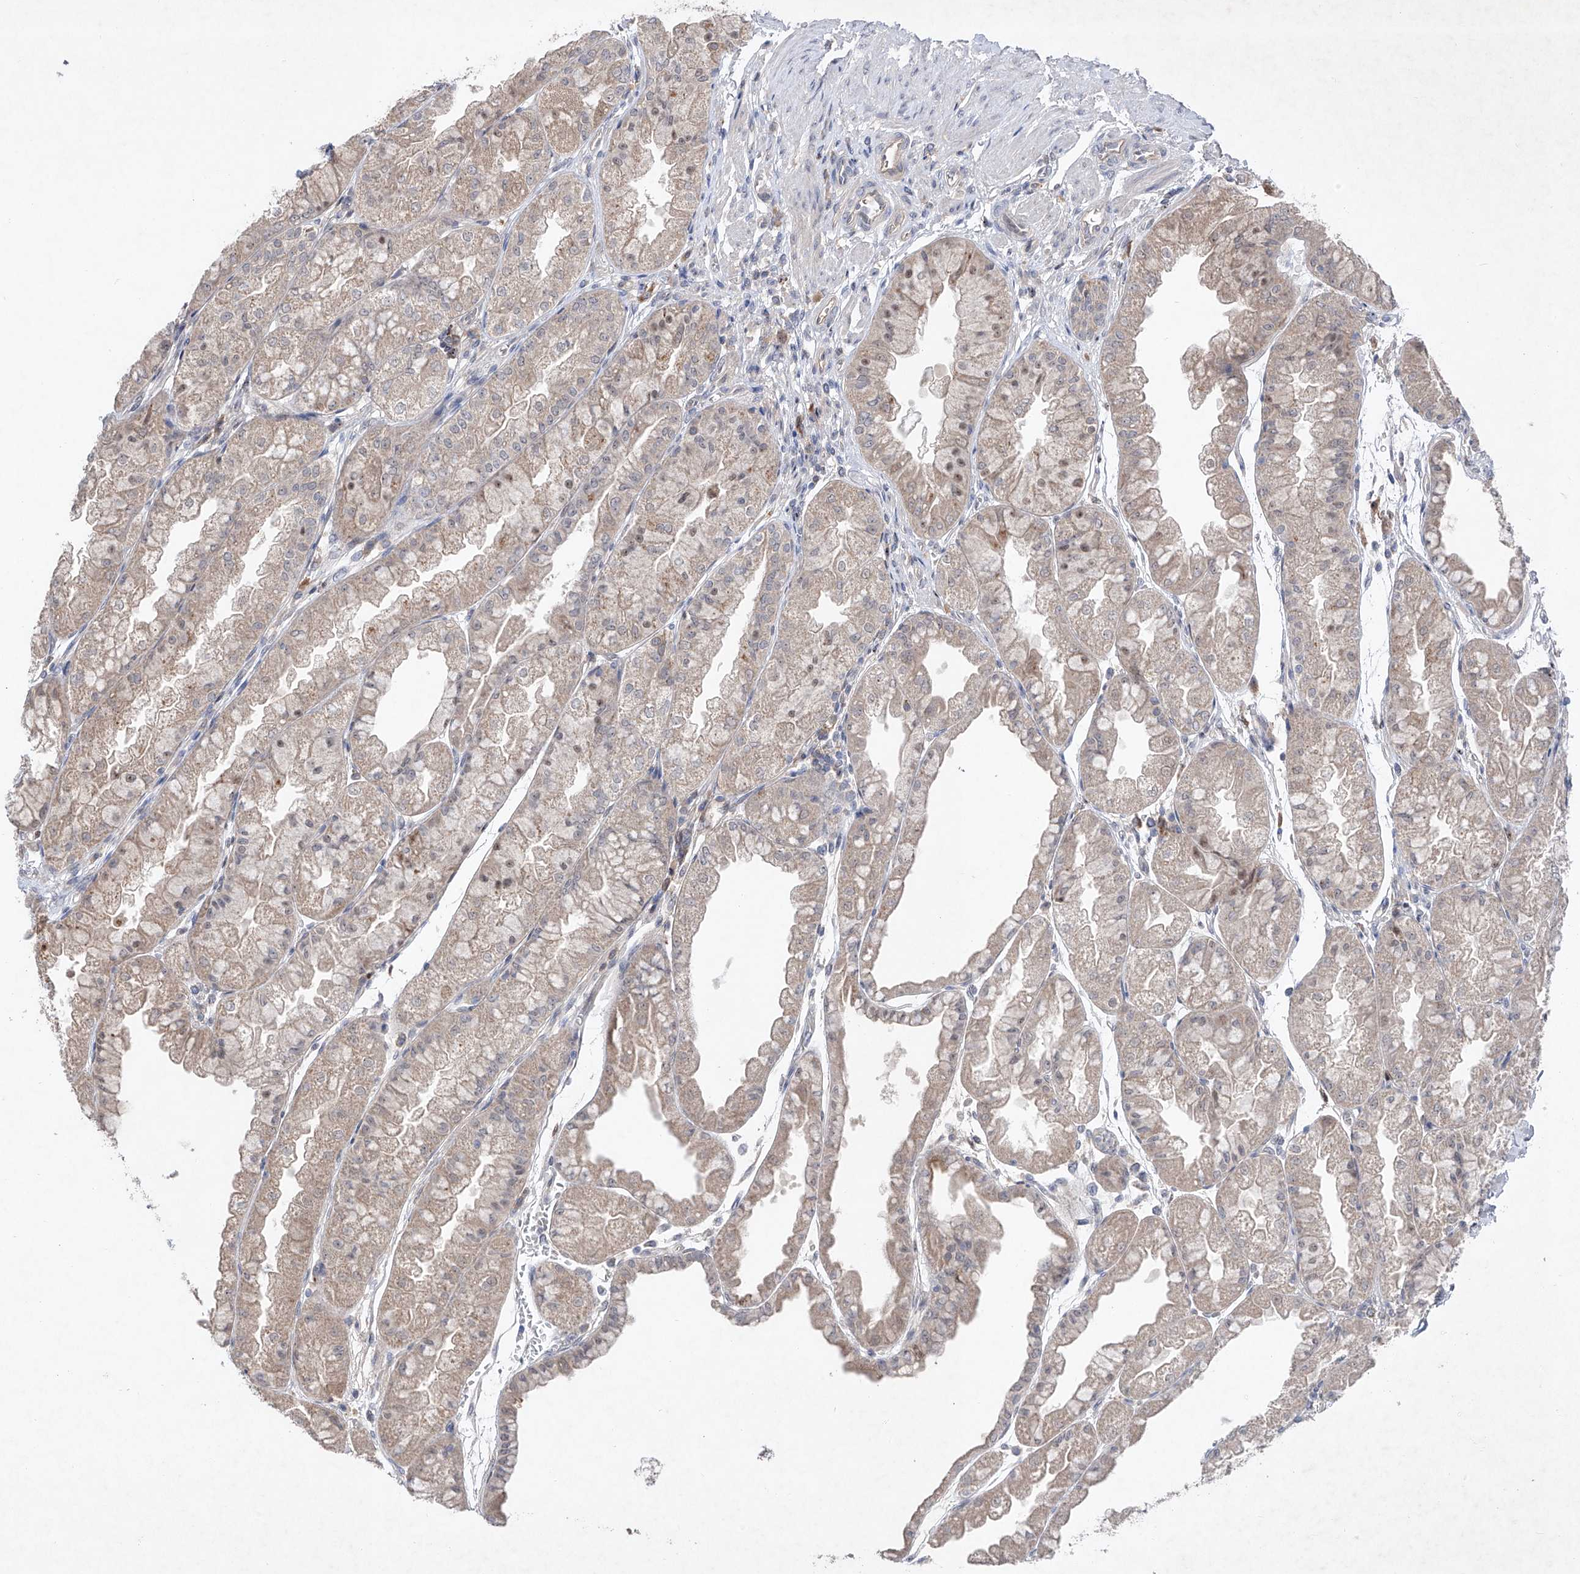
{"staining": {"intensity": "weak", "quantity": "25%-75%", "location": "cytoplasmic/membranous,nuclear"}, "tissue": "stomach", "cell_type": "Glandular cells", "image_type": "normal", "snomed": [{"axis": "morphology", "description": "Normal tissue, NOS"}, {"axis": "topography", "description": "Stomach, upper"}], "caption": "Benign stomach reveals weak cytoplasmic/membranous,nuclear expression in about 25%-75% of glandular cells, visualized by immunohistochemistry. Nuclei are stained in blue.", "gene": "FAM135A", "patient": {"sex": "male", "age": 47}}